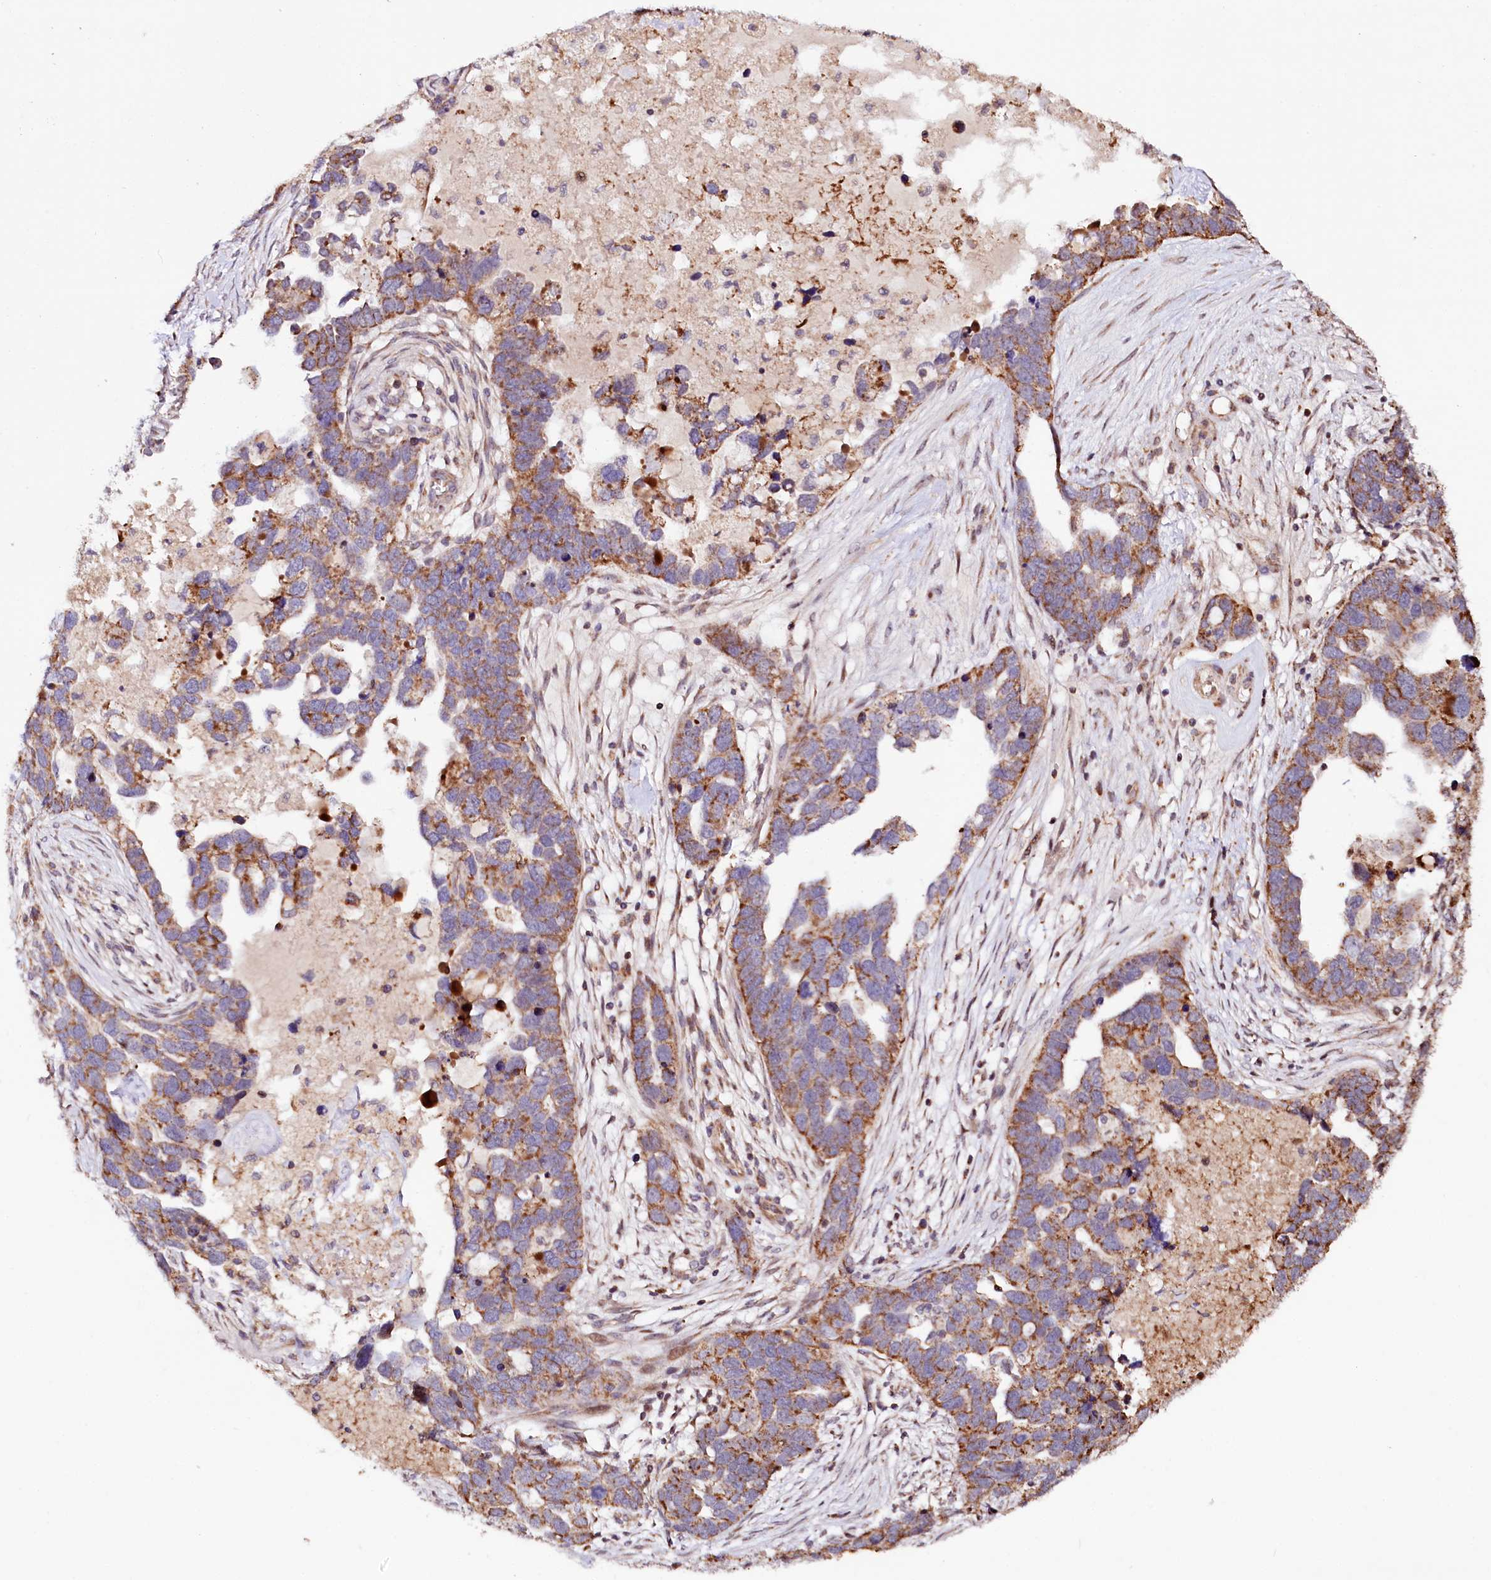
{"staining": {"intensity": "moderate", "quantity": ">75%", "location": "cytoplasmic/membranous"}, "tissue": "ovarian cancer", "cell_type": "Tumor cells", "image_type": "cancer", "snomed": [{"axis": "morphology", "description": "Cystadenocarcinoma, serous, NOS"}, {"axis": "topography", "description": "Ovary"}], "caption": "A photomicrograph of ovarian serous cystadenocarcinoma stained for a protein shows moderate cytoplasmic/membranous brown staining in tumor cells.", "gene": "ST7", "patient": {"sex": "female", "age": 54}}